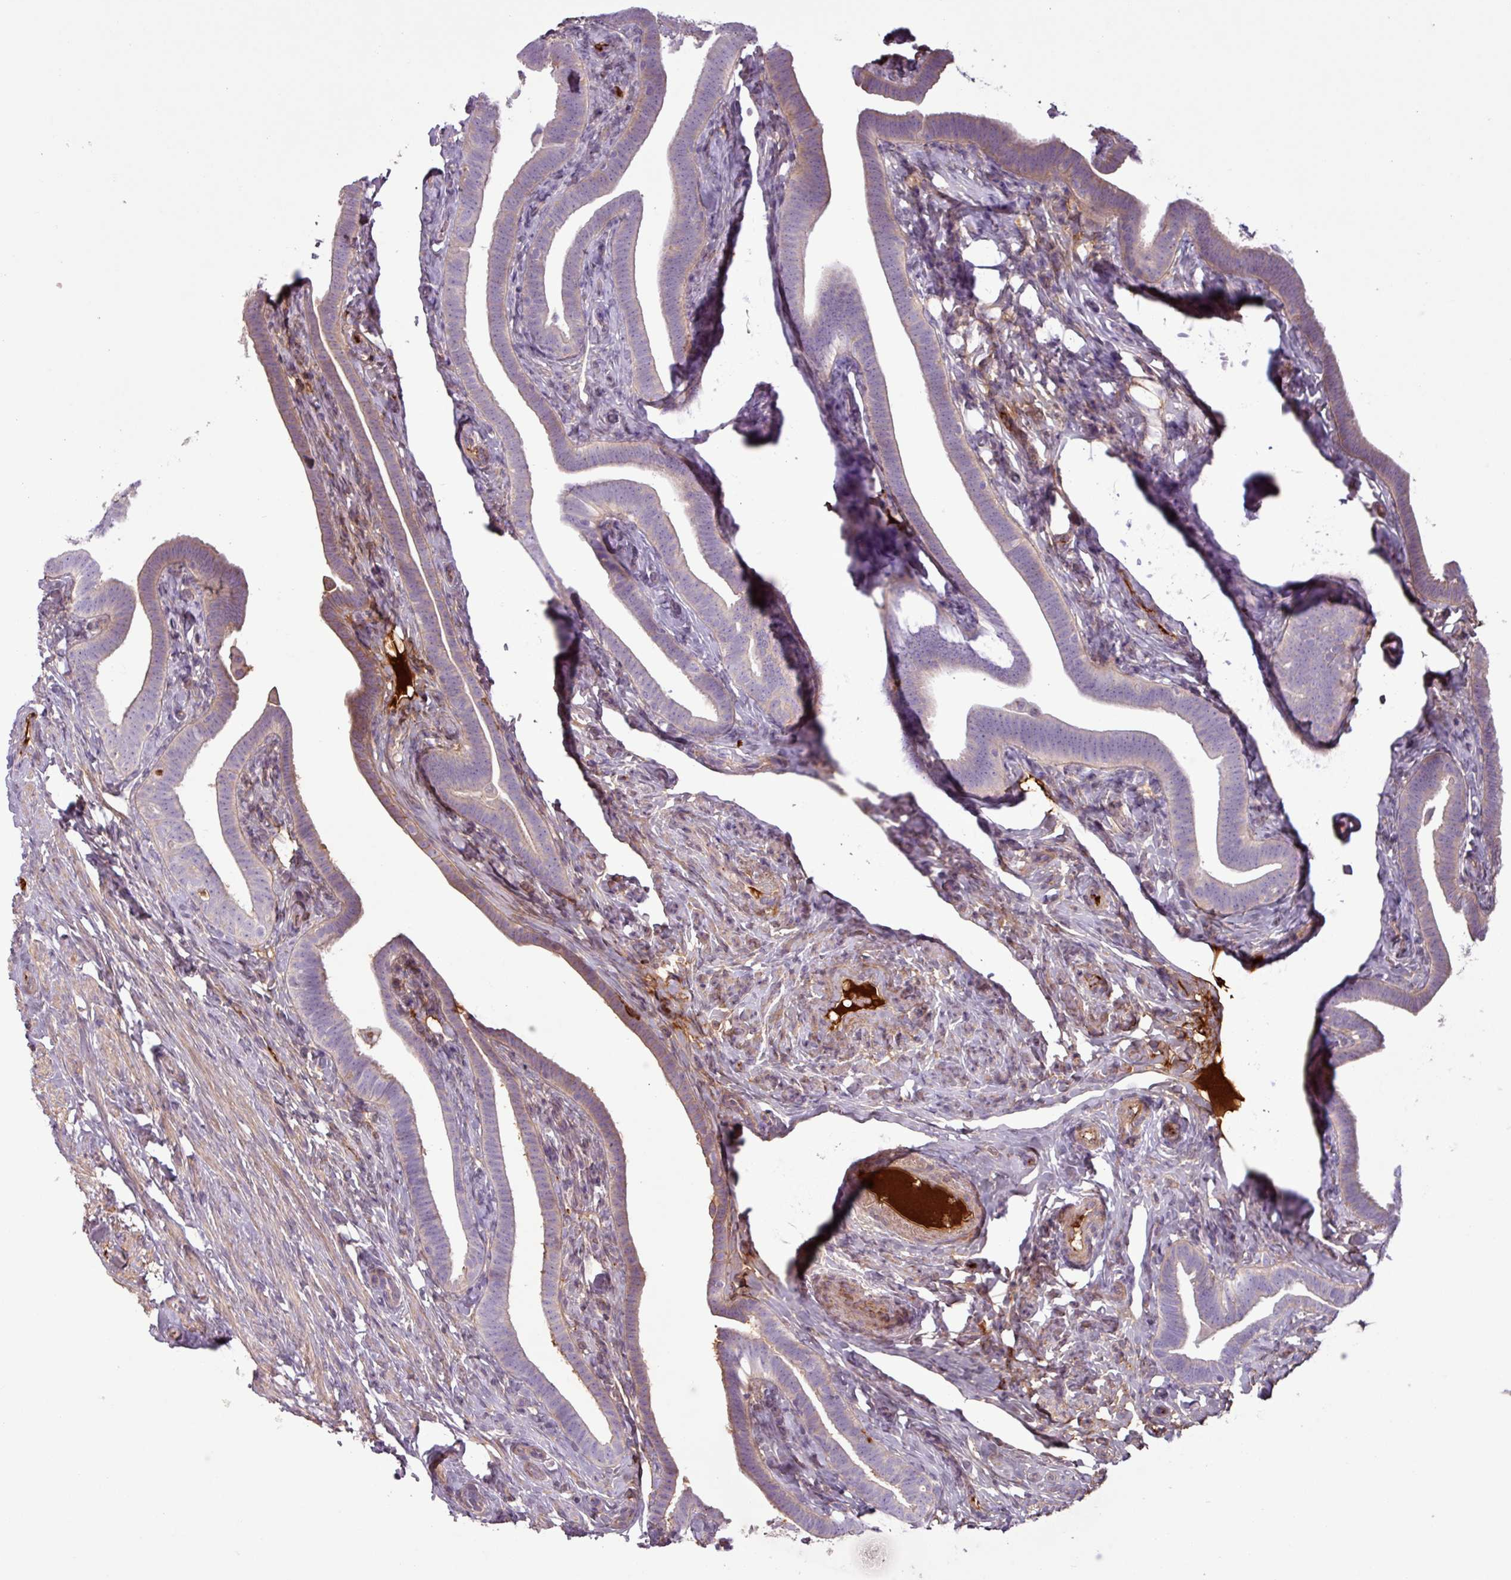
{"staining": {"intensity": "weak", "quantity": "25%-75%", "location": "cytoplasmic/membranous"}, "tissue": "fallopian tube", "cell_type": "Glandular cells", "image_type": "normal", "snomed": [{"axis": "morphology", "description": "Normal tissue, NOS"}, {"axis": "topography", "description": "Fallopian tube"}], "caption": "Protein expression by IHC shows weak cytoplasmic/membranous staining in about 25%-75% of glandular cells in benign fallopian tube.", "gene": "C4A", "patient": {"sex": "female", "age": 69}}